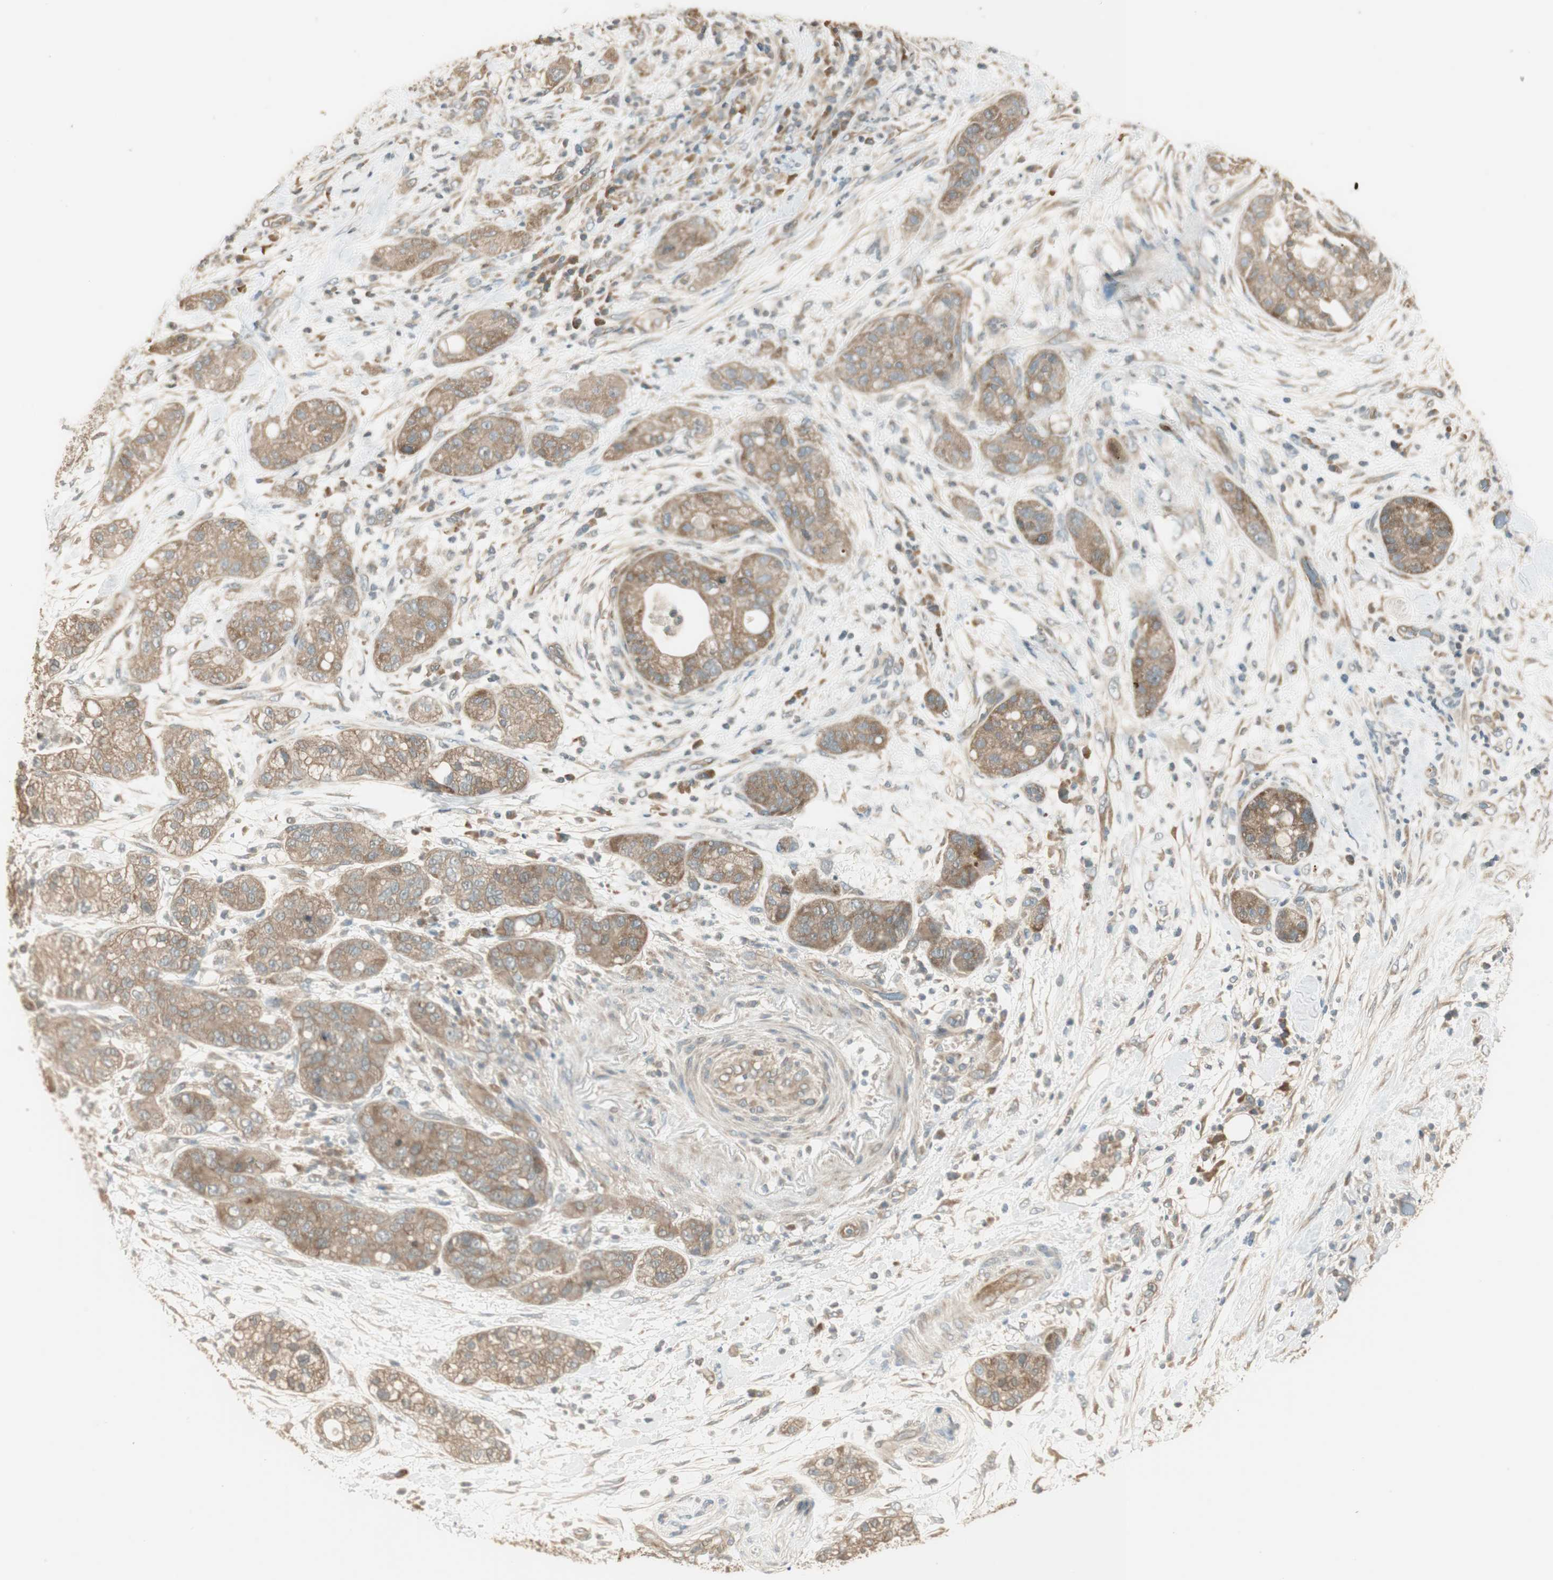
{"staining": {"intensity": "moderate", "quantity": ">75%", "location": "cytoplasmic/membranous"}, "tissue": "pancreatic cancer", "cell_type": "Tumor cells", "image_type": "cancer", "snomed": [{"axis": "morphology", "description": "Adenocarcinoma, NOS"}, {"axis": "topography", "description": "Pancreas"}], "caption": "This micrograph displays immunohistochemistry (IHC) staining of human adenocarcinoma (pancreatic), with medium moderate cytoplasmic/membranous expression in about >75% of tumor cells.", "gene": "PFDN5", "patient": {"sex": "female", "age": 78}}